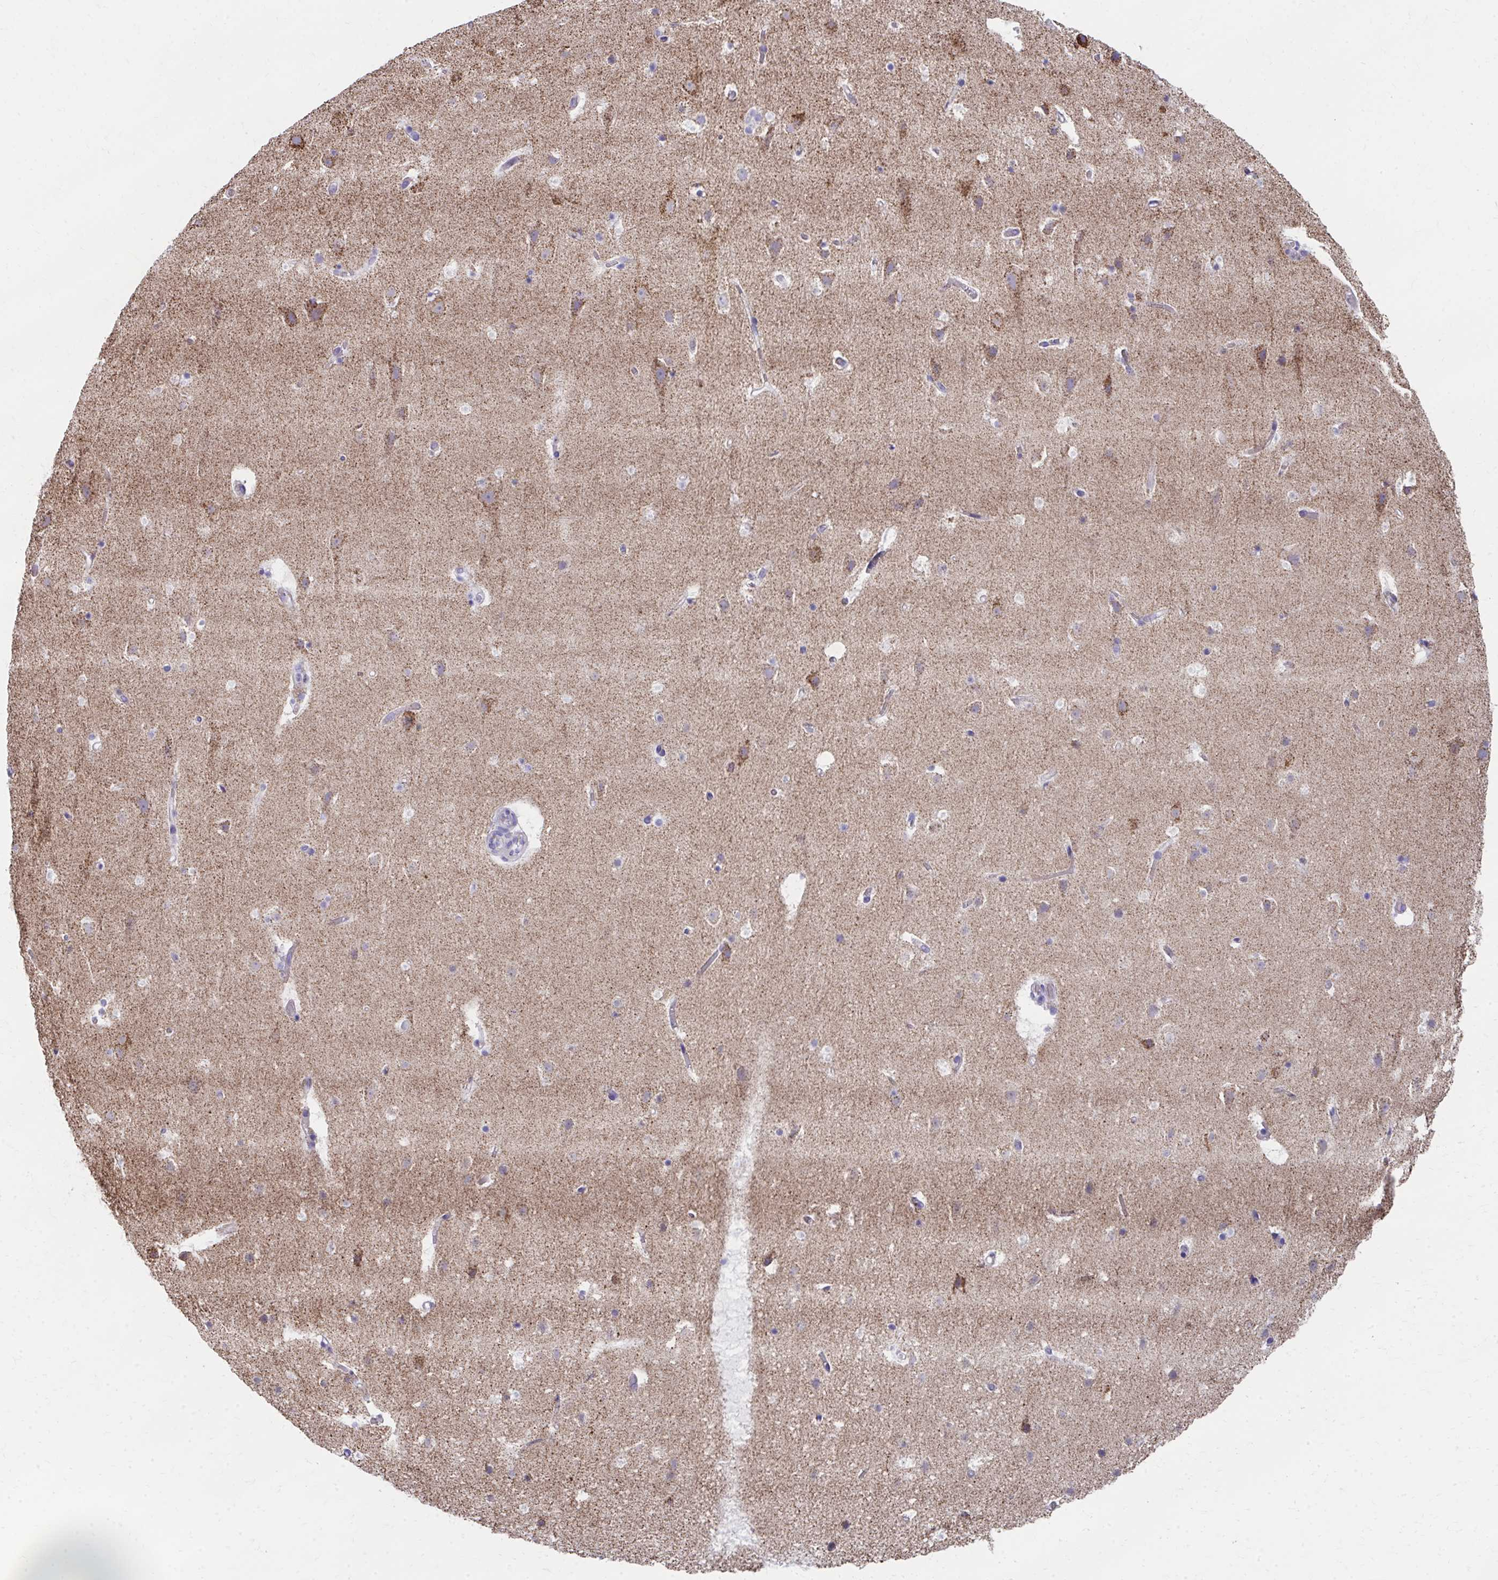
{"staining": {"intensity": "negative", "quantity": "none", "location": "none"}, "tissue": "cerebral cortex", "cell_type": "Endothelial cells", "image_type": "normal", "snomed": [{"axis": "morphology", "description": "Normal tissue, NOS"}, {"axis": "topography", "description": "Cerebral cortex"}], "caption": "DAB immunohistochemical staining of normal human cerebral cortex reveals no significant positivity in endothelial cells.", "gene": "IL37", "patient": {"sex": "female", "age": 42}}